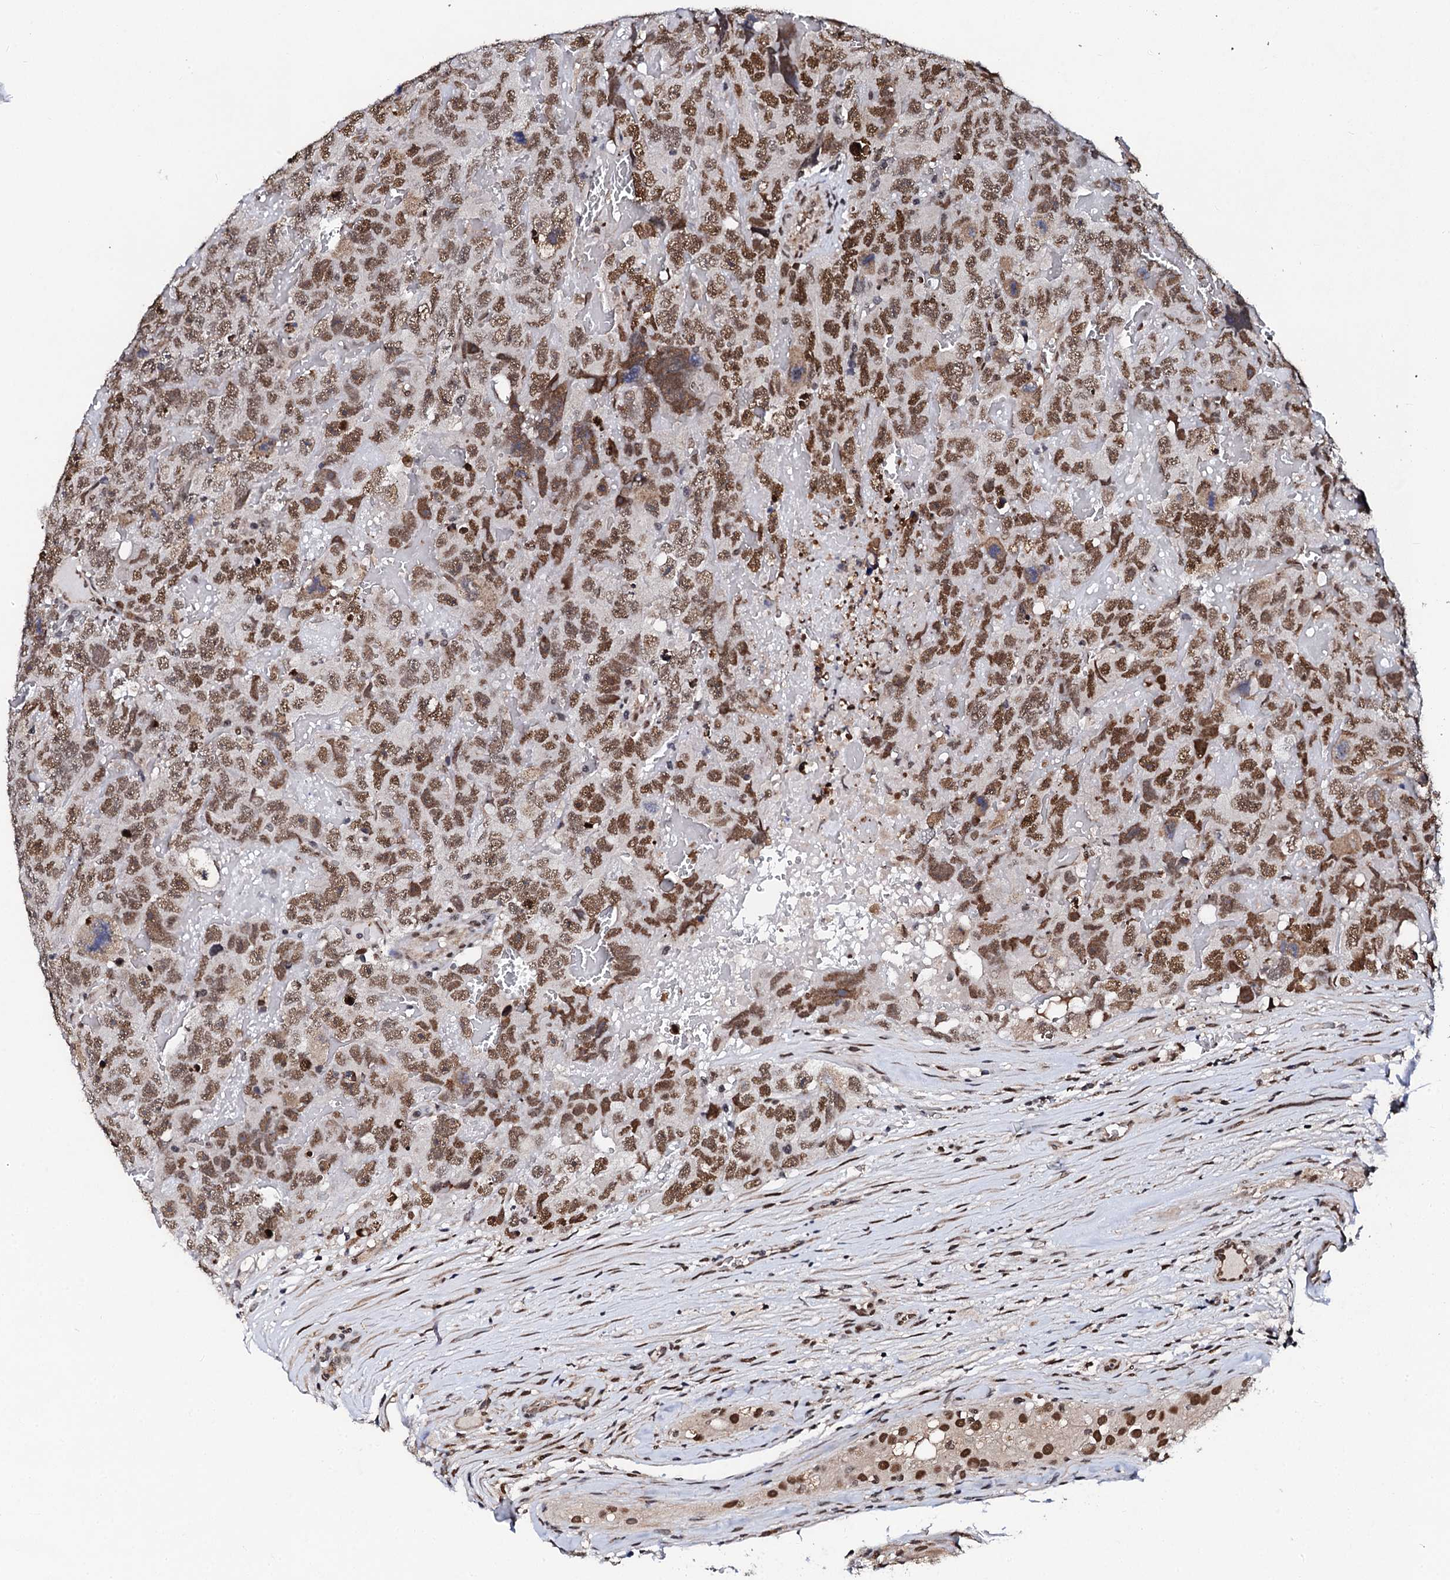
{"staining": {"intensity": "moderate", "quantity": ">75%", "location": "nuclear"}, "tissue": "testis cancer", "cell_type": "Tumor cells", "image_type": "cancer", "snomed": [{"axis": "morphology", "description": "Carcinoma, Embryonal, NOS"}, {"axis": "topography", "description": "Testis"}], "caption": "The image reveals immunohistochemical staining of embryonal carcinoma (testis). There is moderate nuclear expression is seen in approximately >75% of tumor cells.", "gene": "CSTF3", "patient": {"sex": "male", "age": 45}}